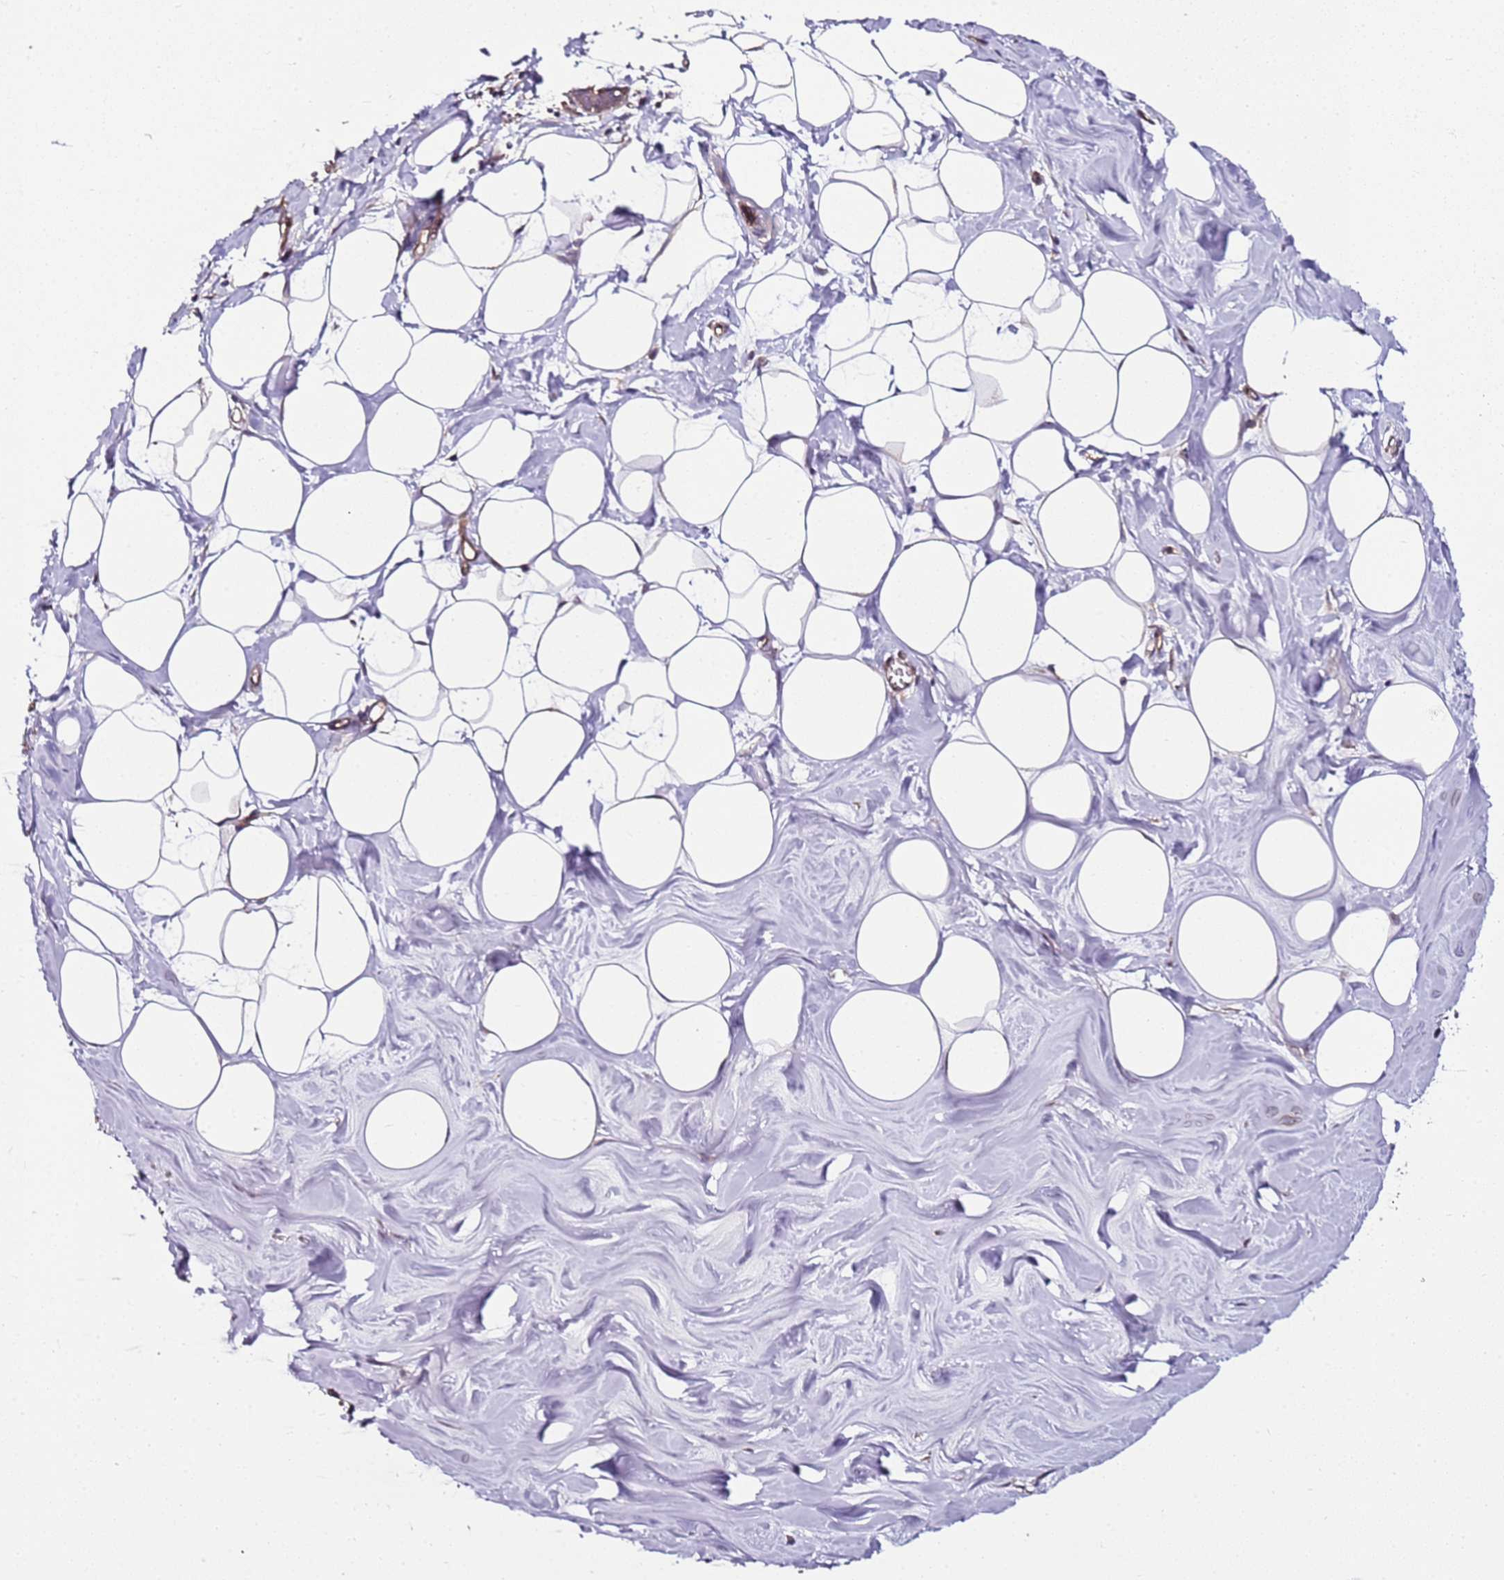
{"staining": {"intensity": "weak", "quantity": "25%-75%", "location": "cytoplasmic/membranous"}, "tissue": "breast", "cell_type": "Adipocytes", "image_type": "normal", "snomed": [{"axis": "morphology", "description": "Normal tissue, NOS"}, {"axis": "topography", "description": "Breast"}], "caption": "Immunohistochemistry image of normal breast: human breast stained using immunohistochemistry (IHC) displays low levels of weak protein expression localized specifically in the cytoplasmic/membranous of adipocytes, appearing as a cytoplasmic/membranous brown color.", "gene": "CCNYL1", "patient": {"sex": "female", "age": 27}}